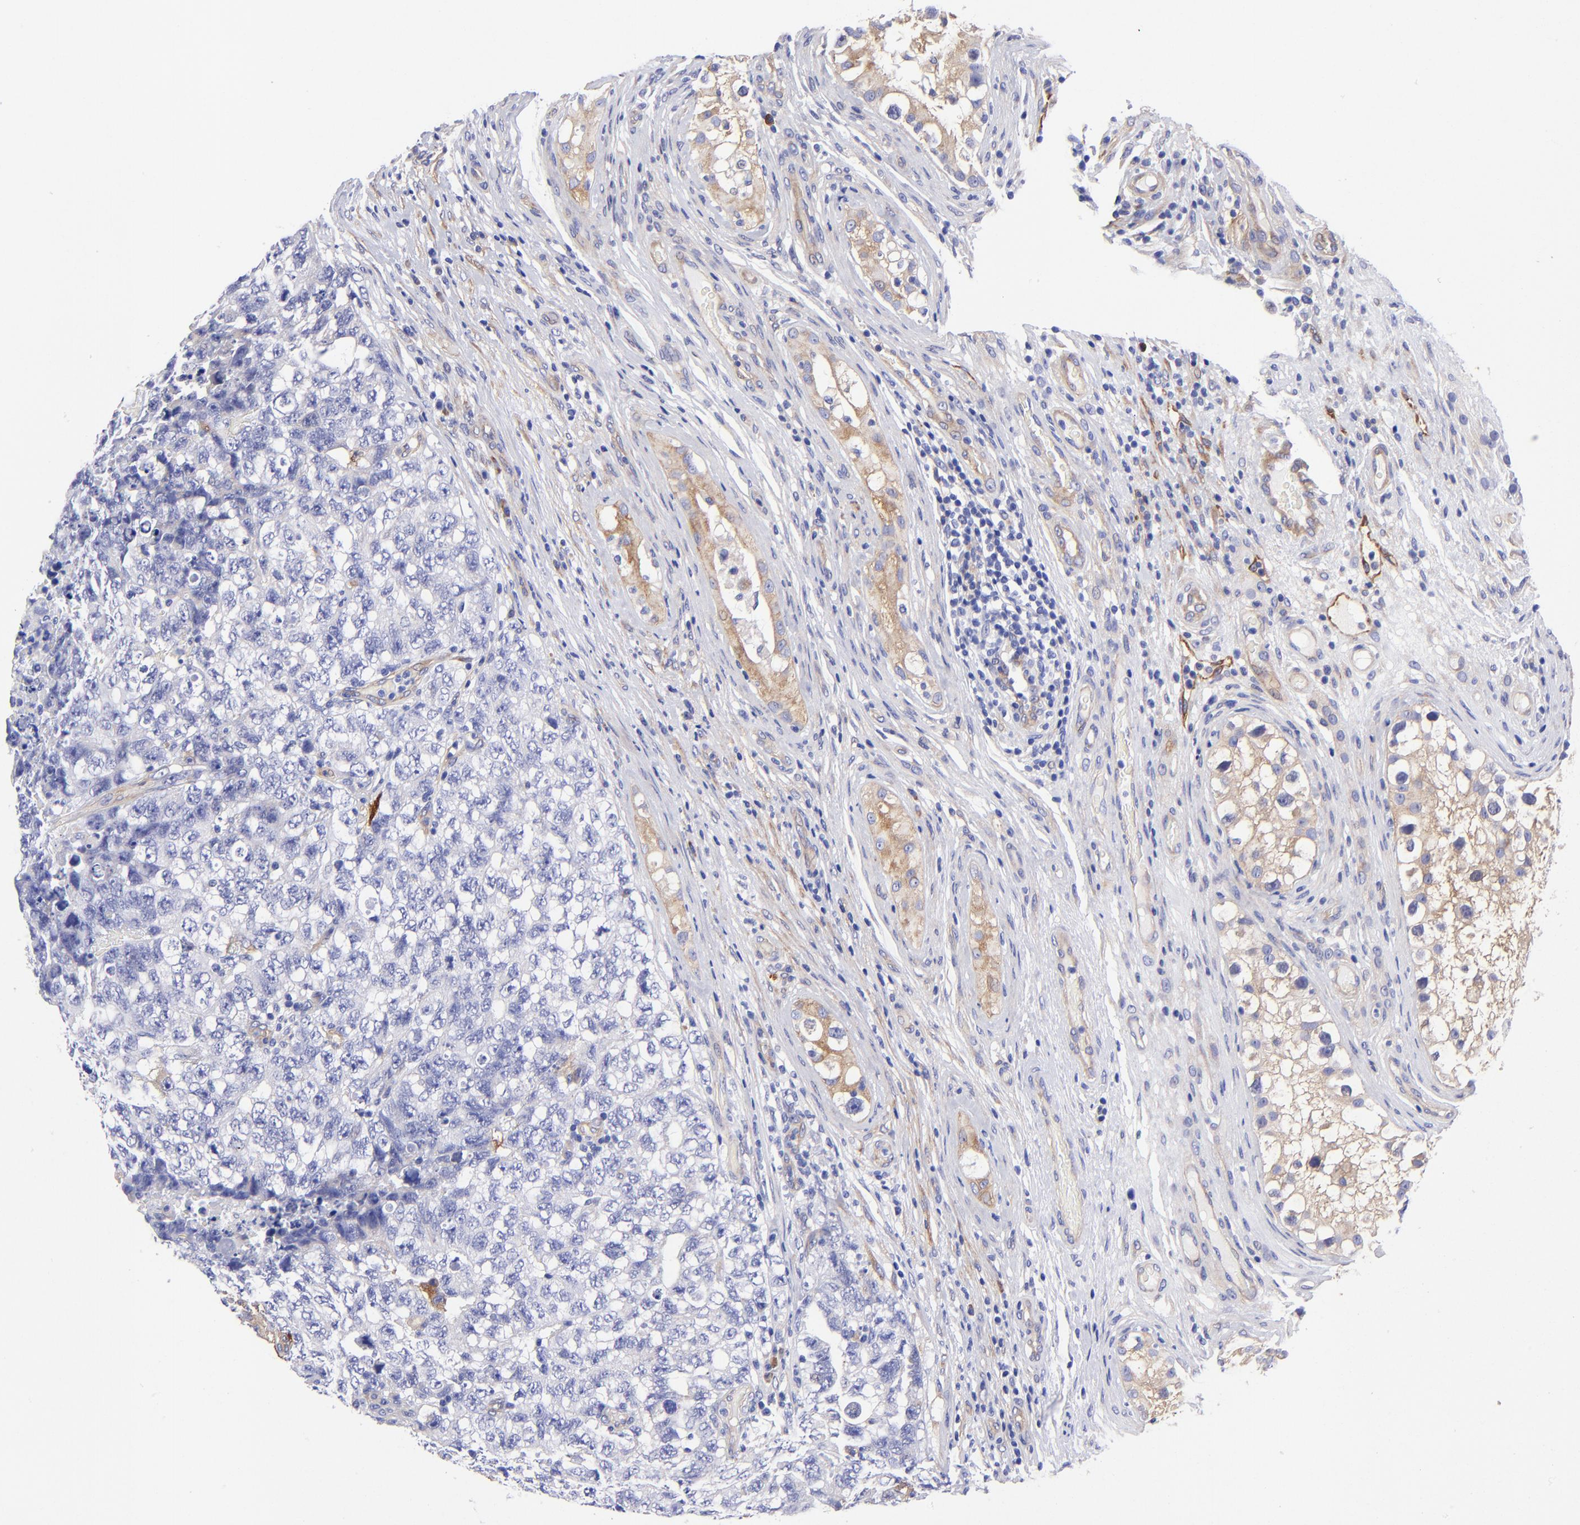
{"staining": {"intensity": "moderate", "quantity": "25%-75%", "location": "cytoplasmic/membranous"}, "tissue": "testis cancer", "cell_type": "Tumor cells", "image_type": "cancer", "snomed": [{"axis": "morphology", "description": "Carcinoma, Embryonal, NOS"}, {"axis": "topography", "description": "Testis"}], "caption": "Testis cancer stained for a protein (brown) shows moderate cytoplasmic/membranous positive positivity in approximately 25%-75% of tumor cells.", "gene": "PPFIBP1", "patient": {"sex": "male", "age": 31}}